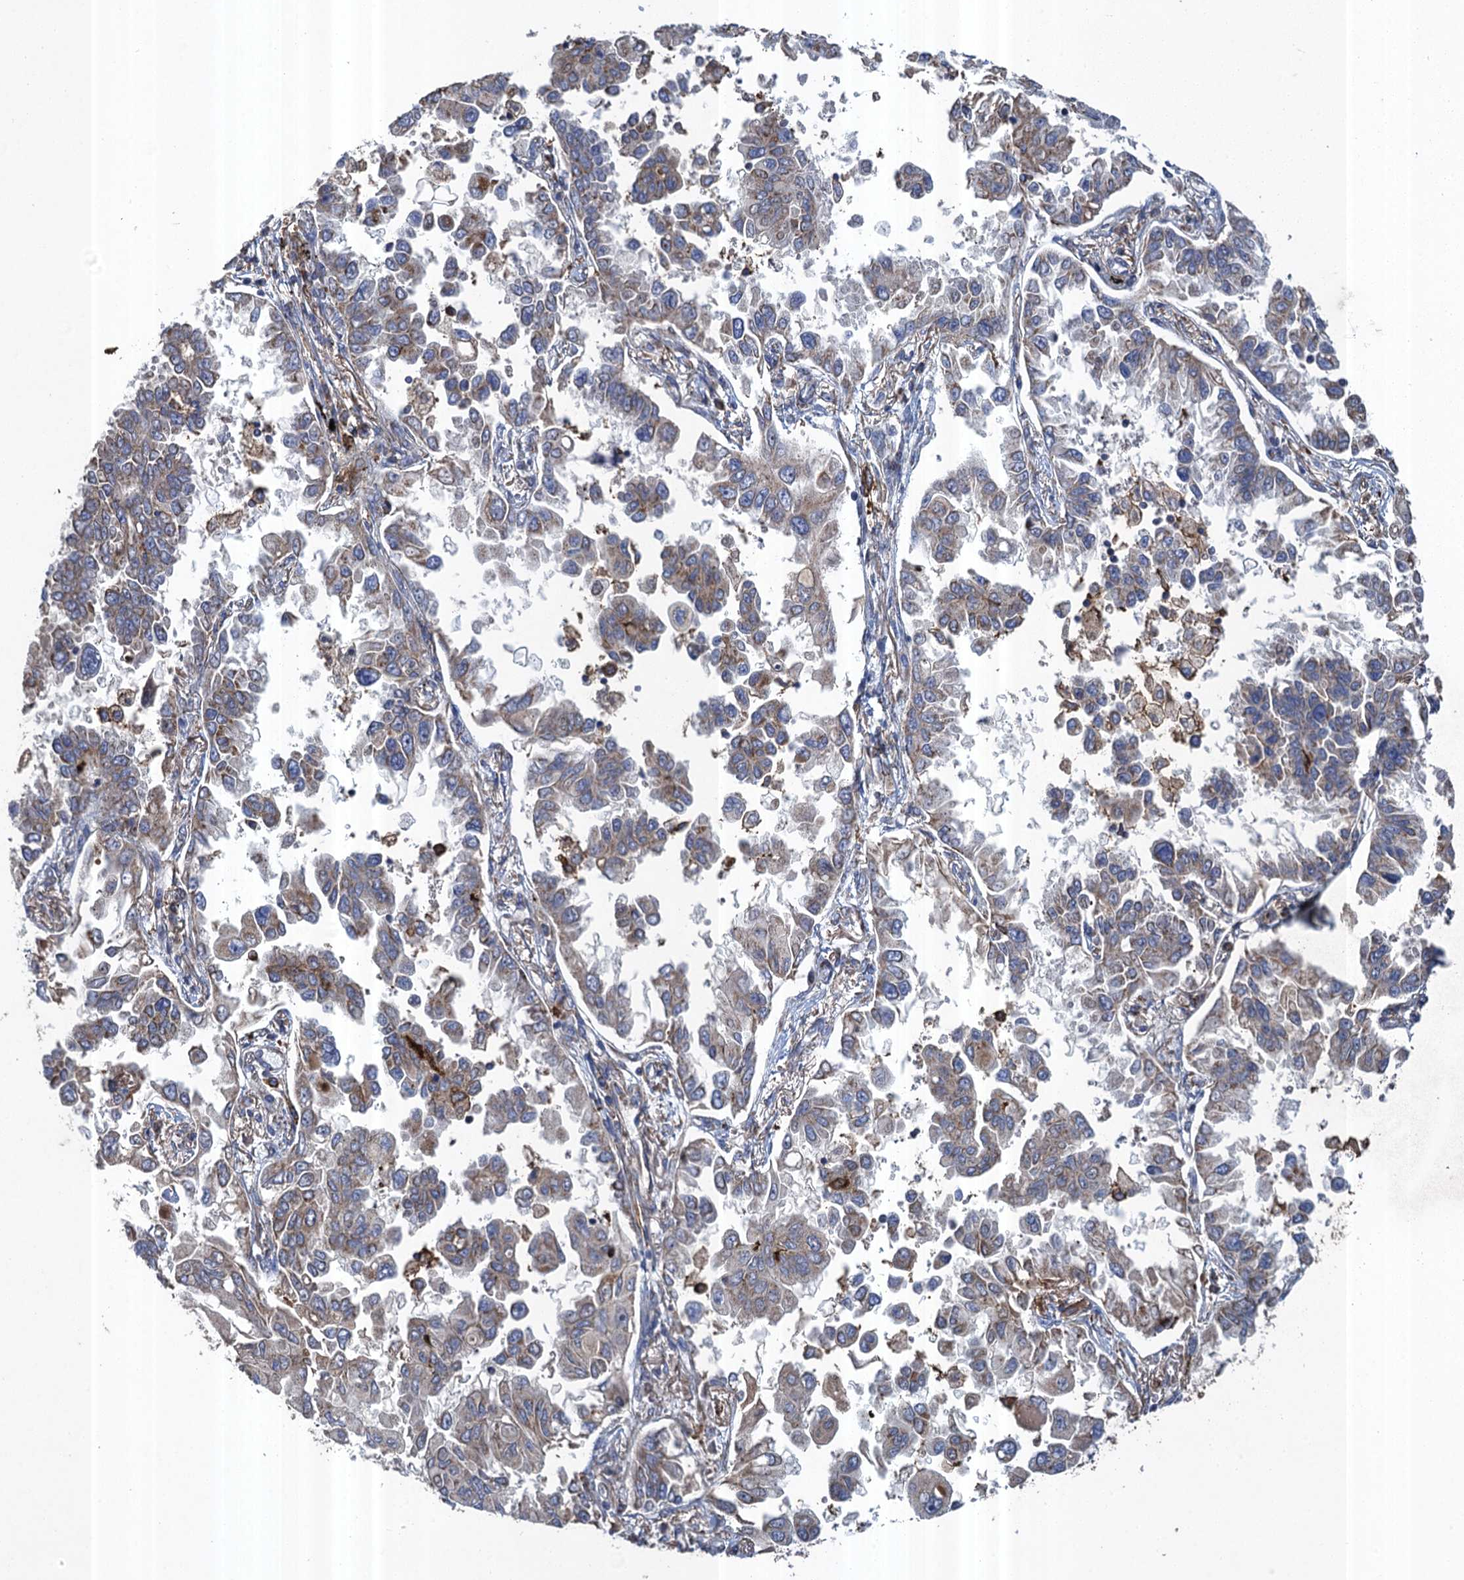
{"staining": {"intensity": "moderate", "quantity": "<25%", "location": "cytoplasmic/membranous"}, "tissue": "lung cancer", "cell_type": "Tumor cells", "image_type": "cancer", "snomed": [{"axis": "morphology", "description": "Adenocarcinoma, NOS"}, {"axis": "topography", "description": "Lung"}], "caption": "Immunohistochemical staining of human lung adenocarcinoma displays low levels of moderate cytoplasmic/membranous protein expression in about <25% of tumor cells. The protein is shown in brown color, while the nuclei are stained blue.", "gene": "TXNDC11", "patient": {"sex": "female", "age": 67}}